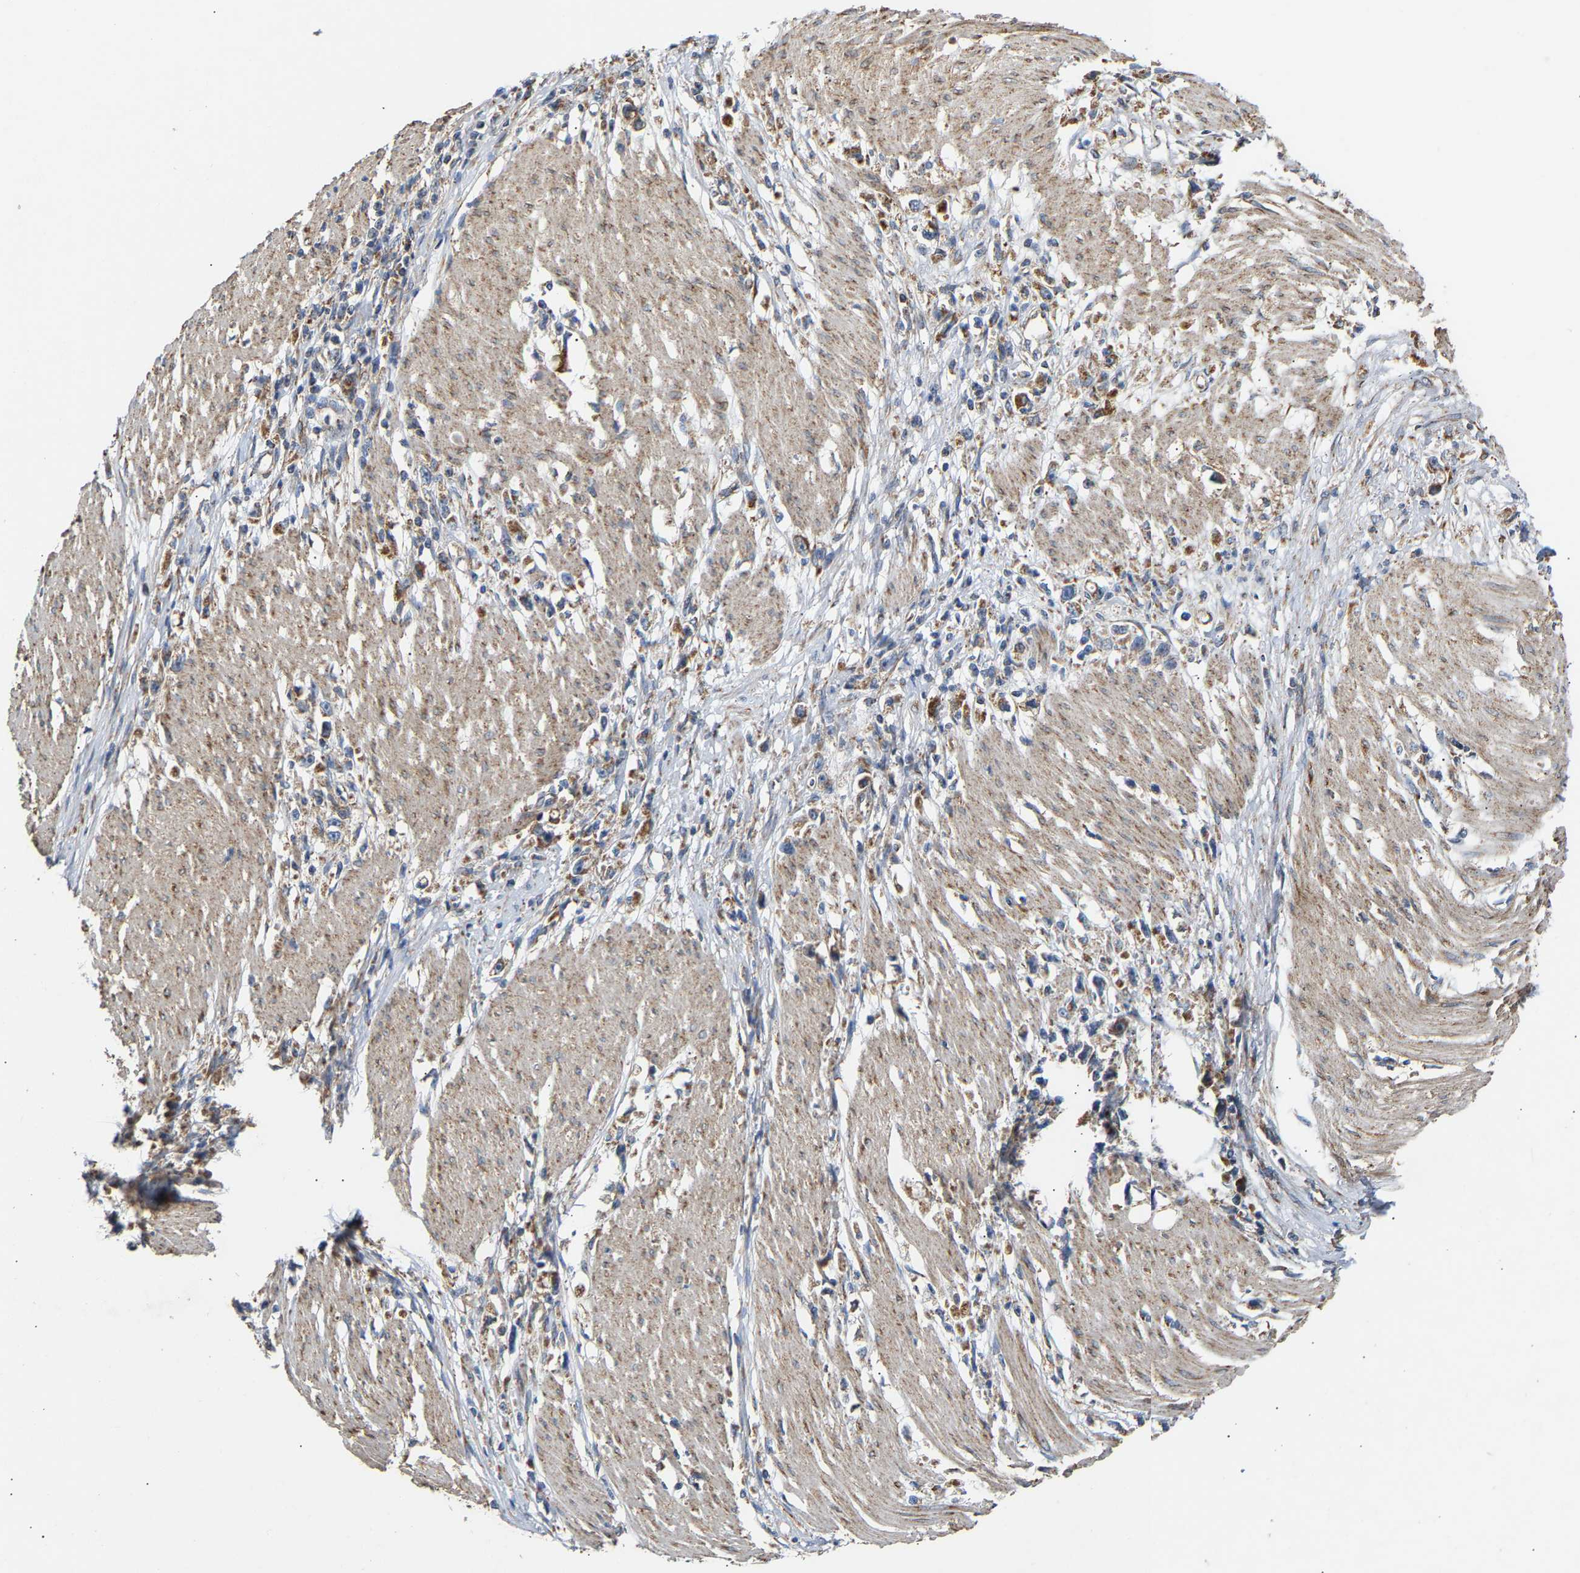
{"staining": {"intensity": "moderate", "quantity": "25%-75%", "location": "cytoplasmic/membranous"}, "tissue": "stomach cancer", "cell_type": "Tumor cells", "image_type": "cancer", "snomed": [{"axis": "morphology", "description": "Adenocarcinoma, NOS"}, {"axis": "topography", "description": "Stomach"}], "caption": "A high-resolution image shows IHC staining of stomach adenocarcinoma, which demonstrates moderate cytoplasmic/membranous staining in approximately 25%-75% of tumor cells.", "gene": "TMEM168", "patient": {"sex": "female", "age": 59}}